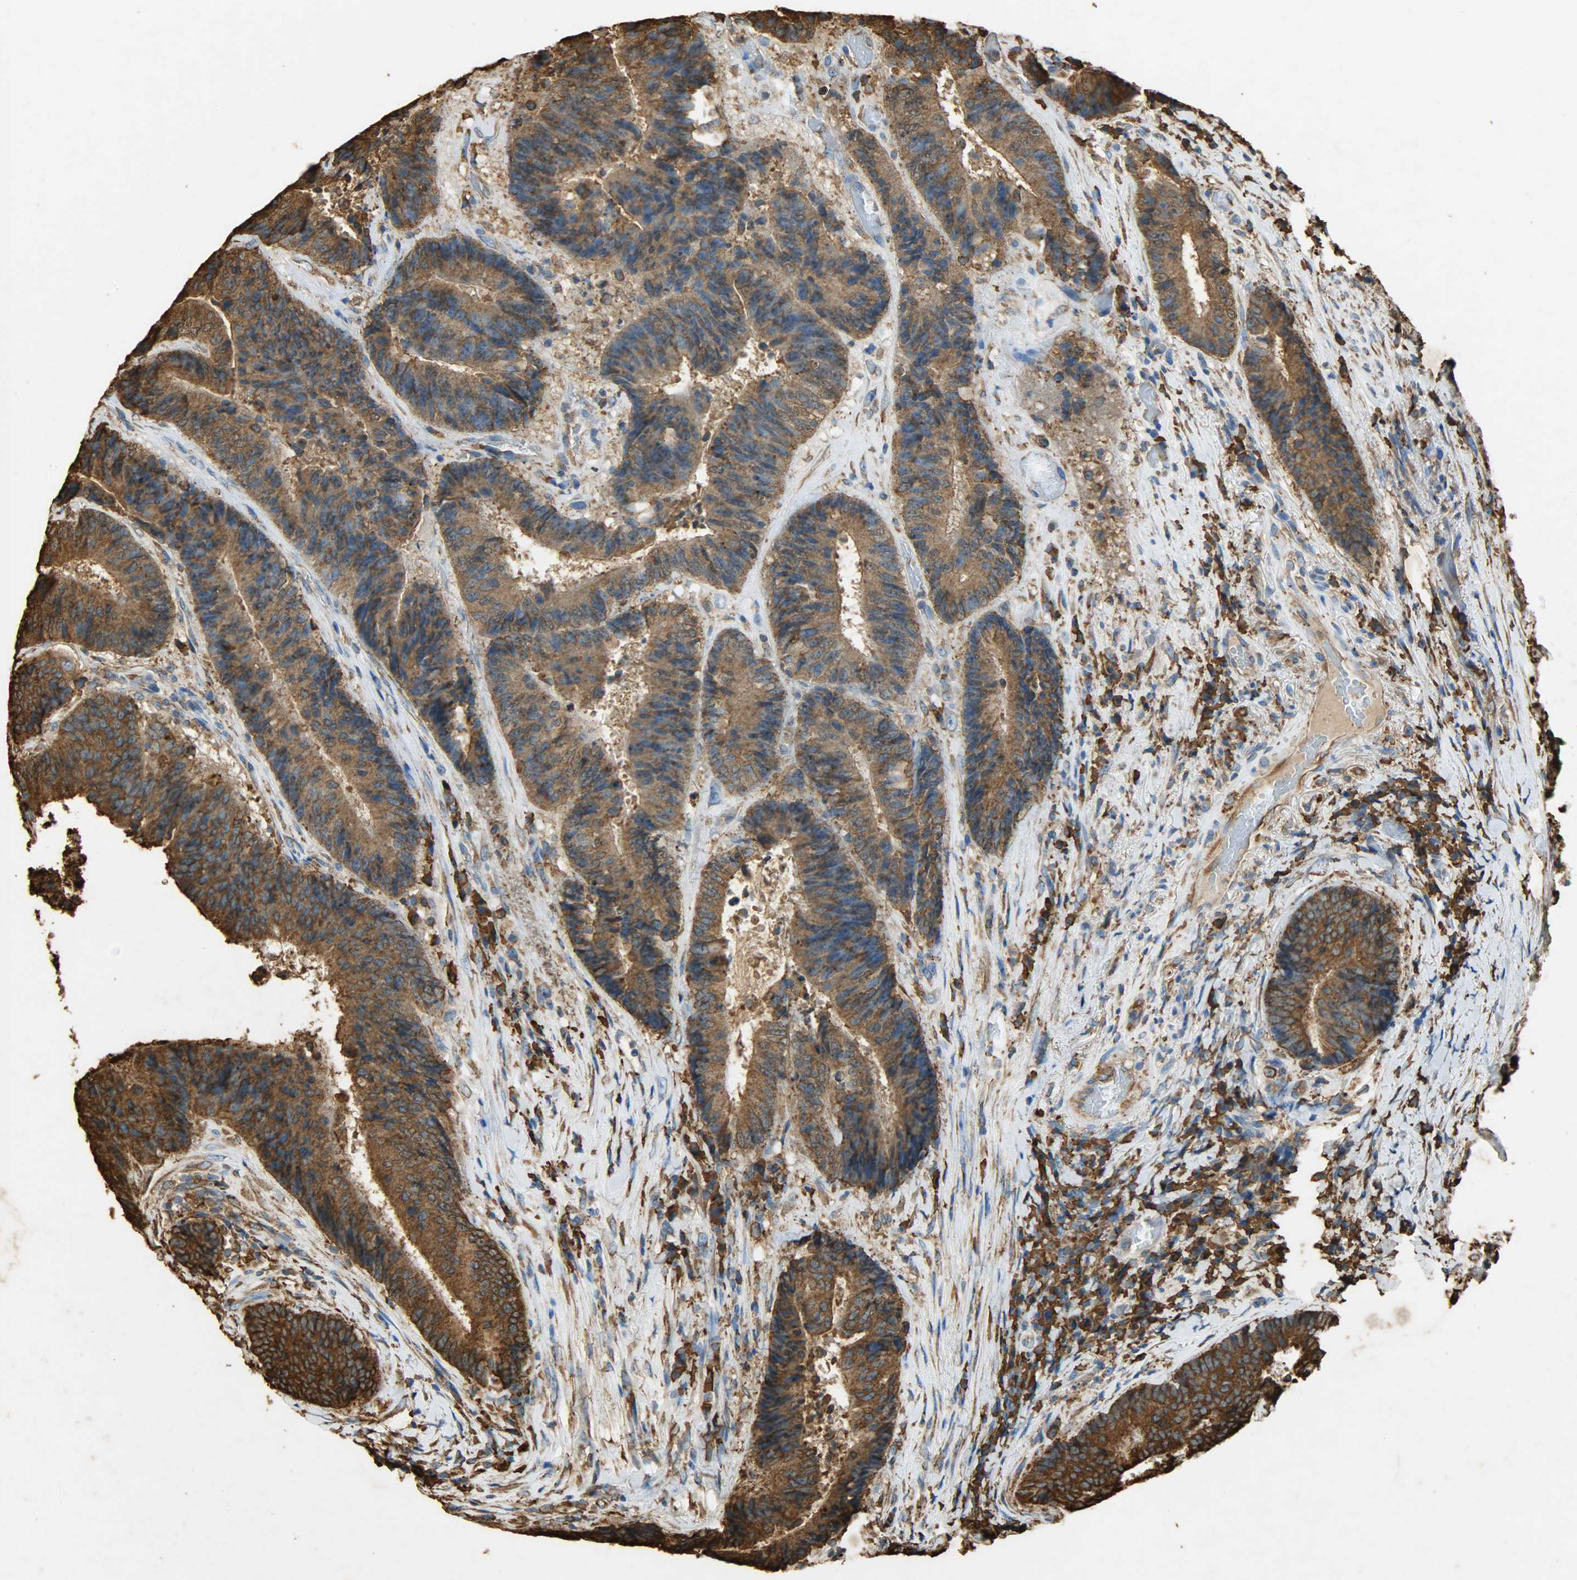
{"staining": {"intensity": "strong", "quantity": ">75%", "location": "cytoplasmic/membranous"}, "tissue": "colorectal cancer", "cell_type": "Tumor cells", "image_type": "cancer", "snomed": [{"axis": "morphology", "description": "Adenocarcinoma, NOS"}, {"axis": "topography", "description": "Rectum"}], "caption": "Tumor cells display high levels of strong cytoplasmic/membranous staining in approximately >75% of cells in adenocarcinoma (colorectal). The staining was performed using DAB (3,3'-diaminobenzidine), with brown indicating positive protein expression. Nuclei are stained blue with hematoxylin.", "gene": "HSP90B1", "patient": {"sex": "male", "age": 72}}